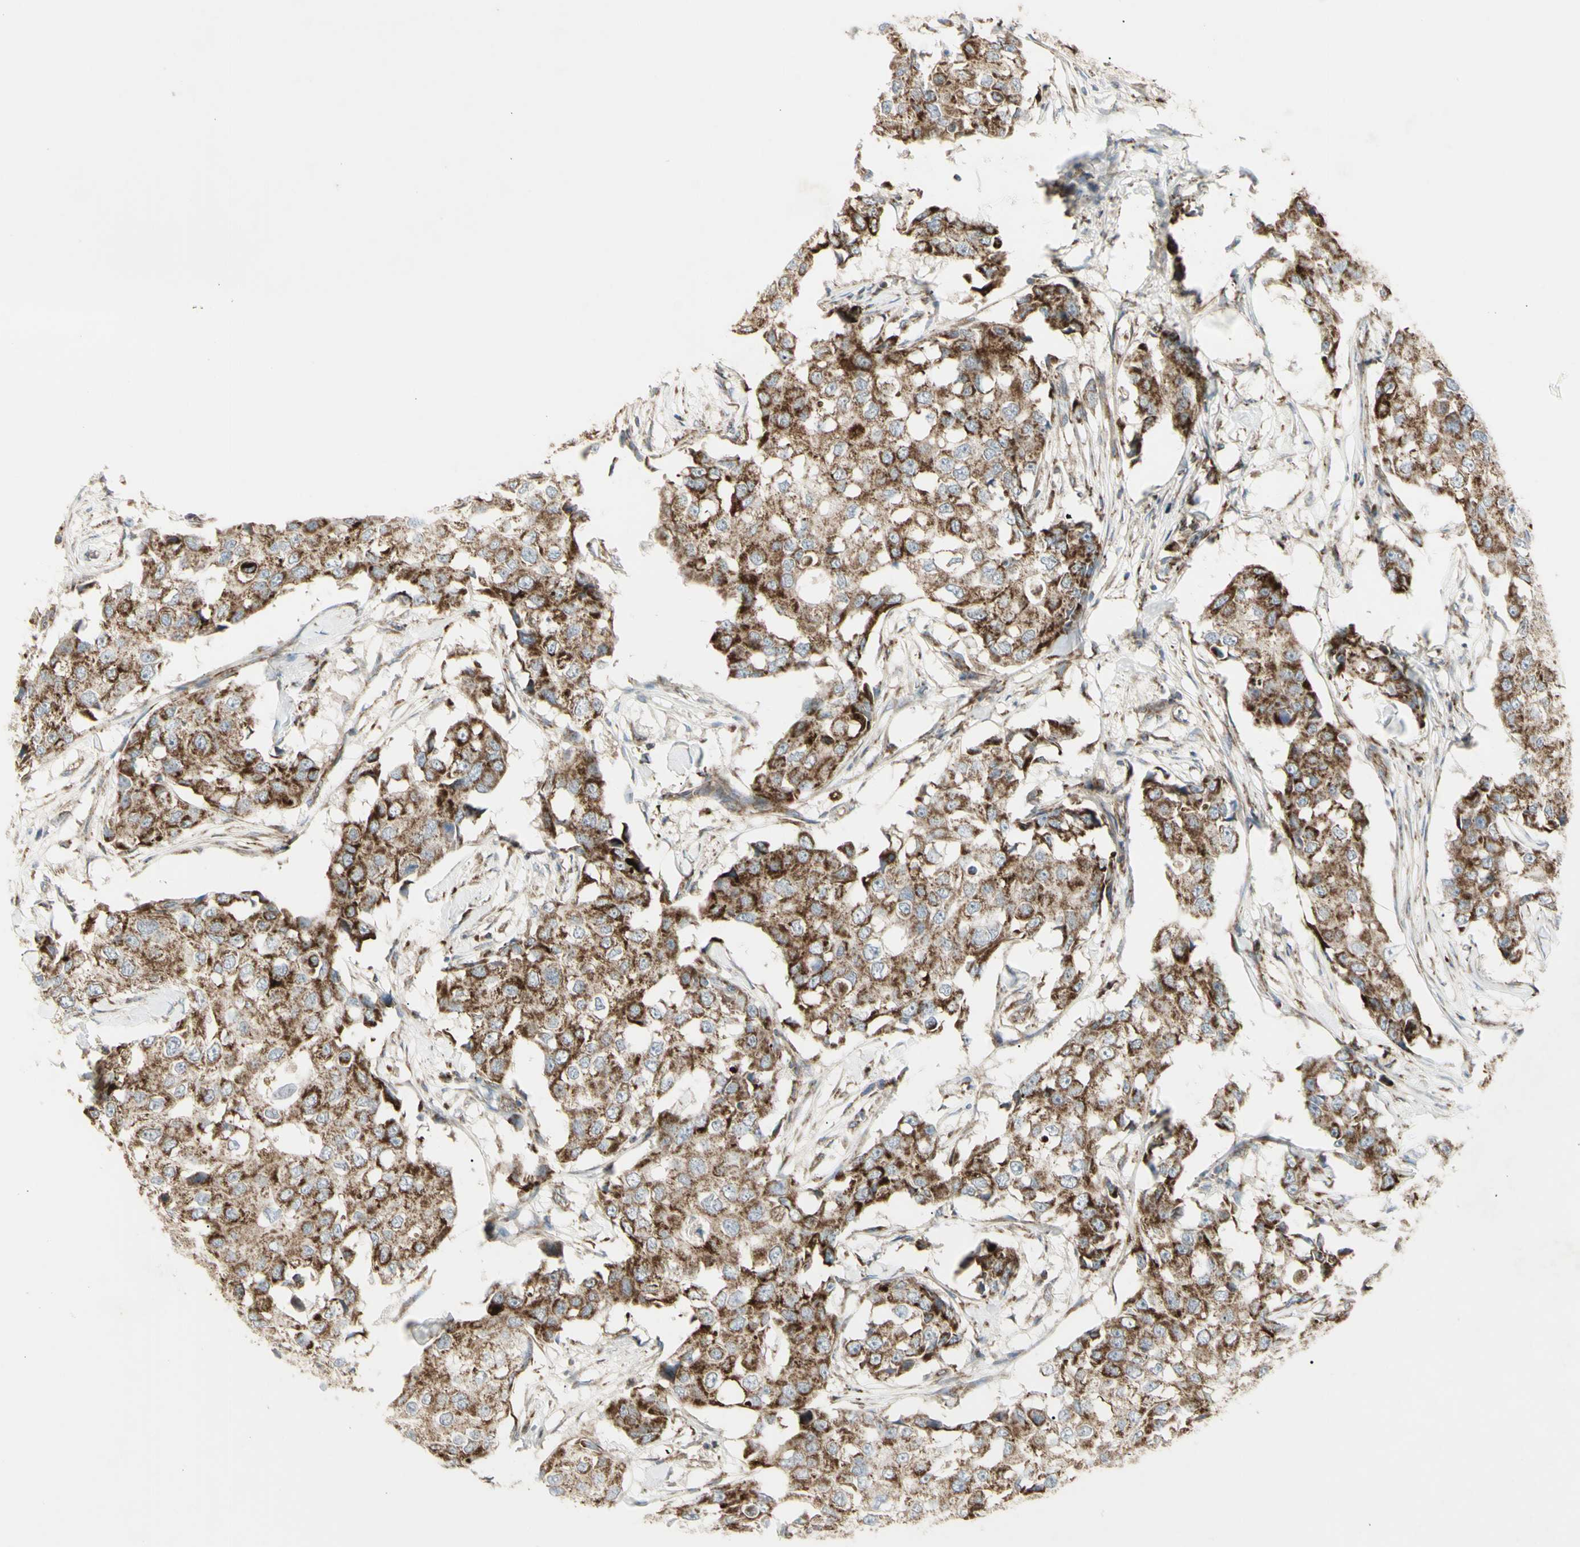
{"staining": {"intensity": "strong", "quantity": ">75%", "location": "cytoplasmic/membranous"}, "tissue": "breast cancer", "cell_type": "Tumor cells", "image_type": "cancer", "snomed": [{"axis": "morphology", "description": "Duct carcinoma"}, {"axis": "topography", "description": "Breast"}], "caption": "About >75% of tumor cells in intraductal carcinoma (breast) demonstrate strong cytoplasmic/membranous protein staining as visualized by brown immunohistochemical staining.", "gene": "CYB5R1", "patient": {"sex": "female", "age": 27}}